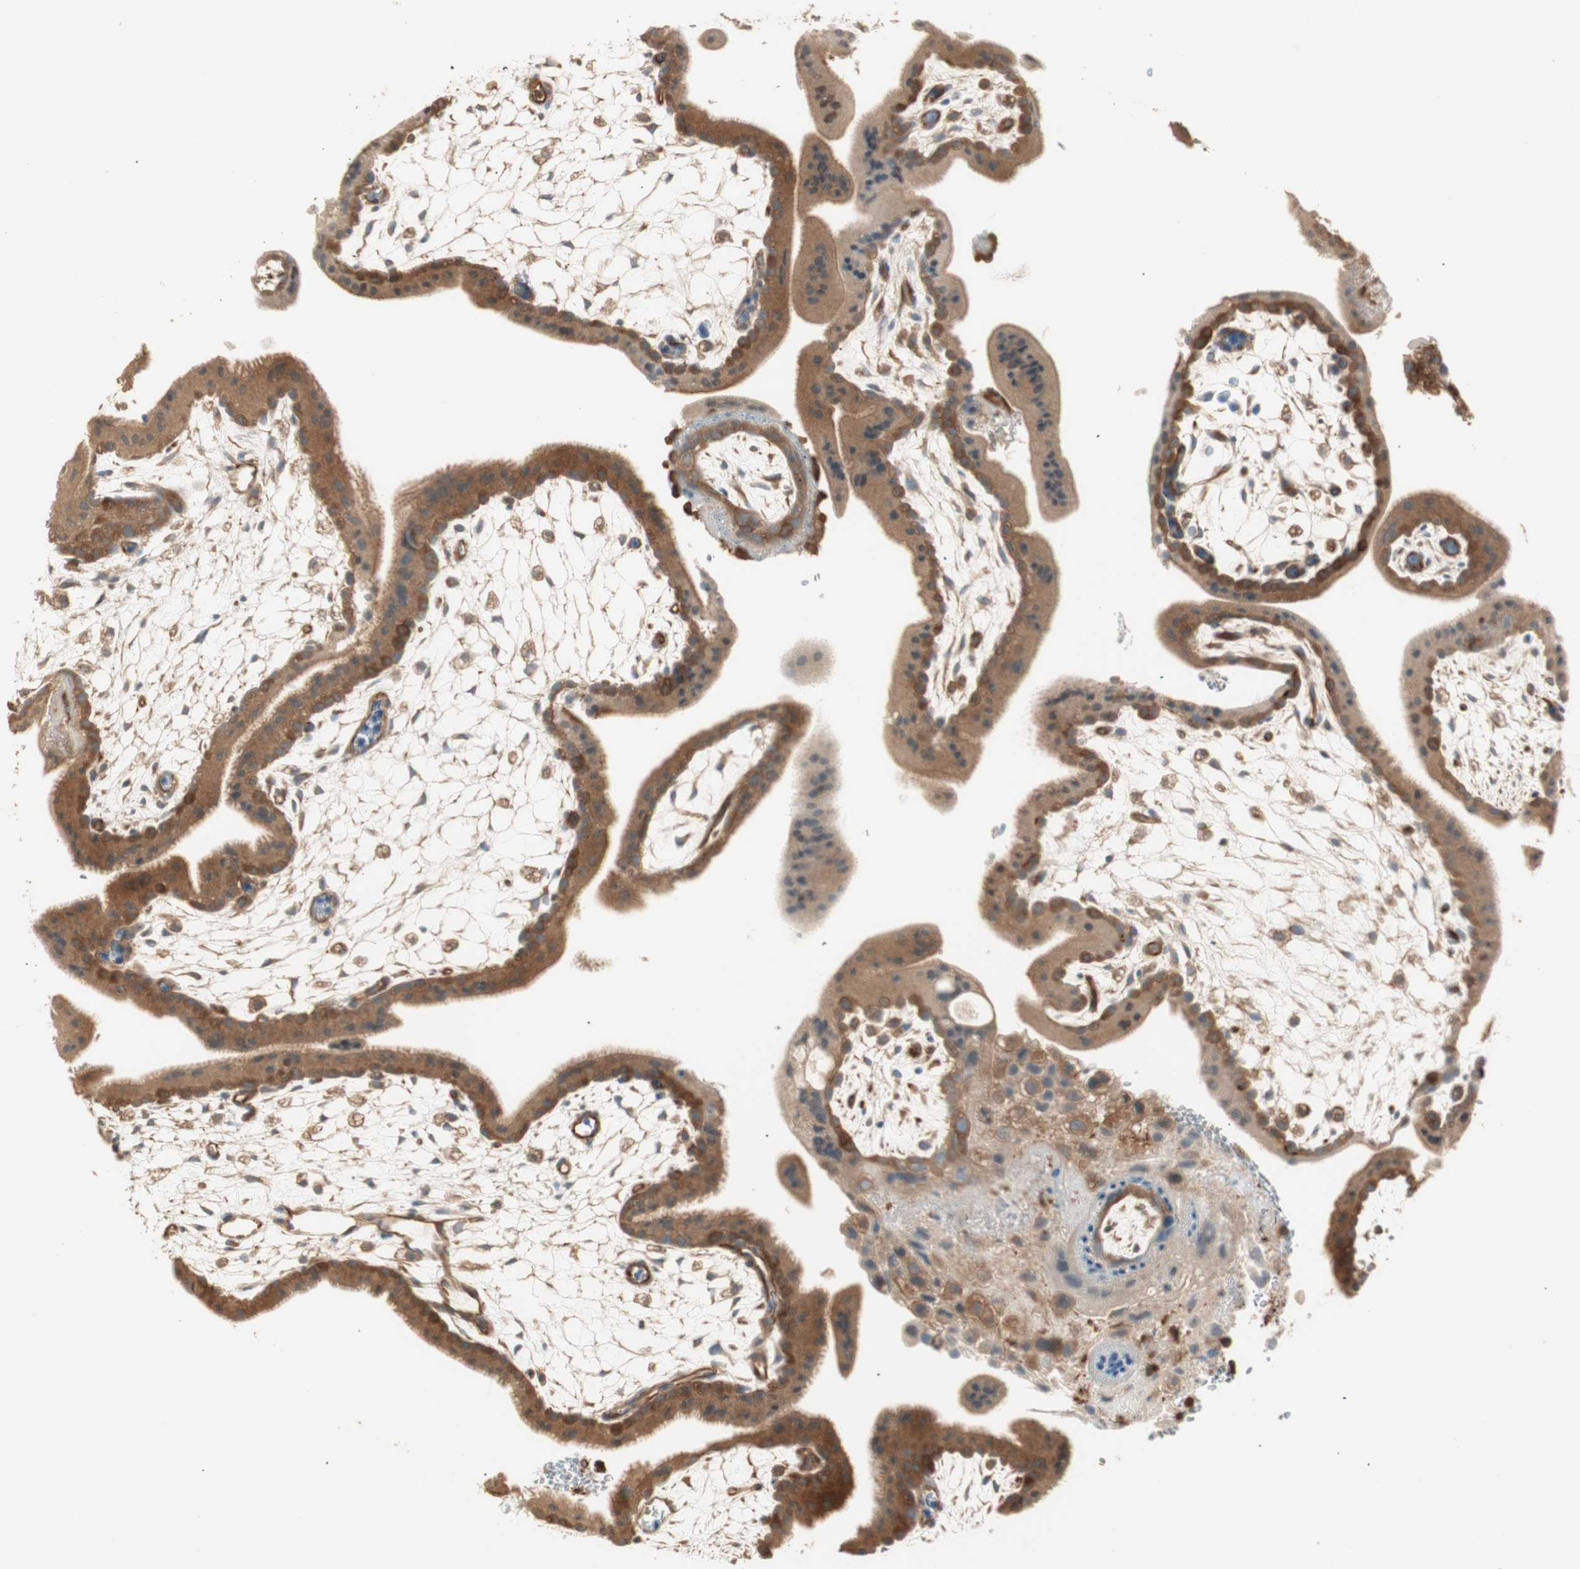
{"staining": {"intensity": "moderate", "quantity": ">75%", "location": "cytoplasmic/membranous"}, "tissue": "placenta", "cell_type": "Decidual cells", "image_type": "normal", "snomed": [{"axis": "morphology", "description": "Normal tissue, NOS"}, {"axis": "topography", "description": "Placenta"}], "caption": "Decidual cells reveal moderate cytoplasmic/membranous staining in about >75% of cells in benign placenta. (DAB (3,3'-diaminobenzidine) = brown stain, brightfield microscopy at high magnification).", "gene": "CRLF3", "patient": {"sex": "female", "age": 35}}